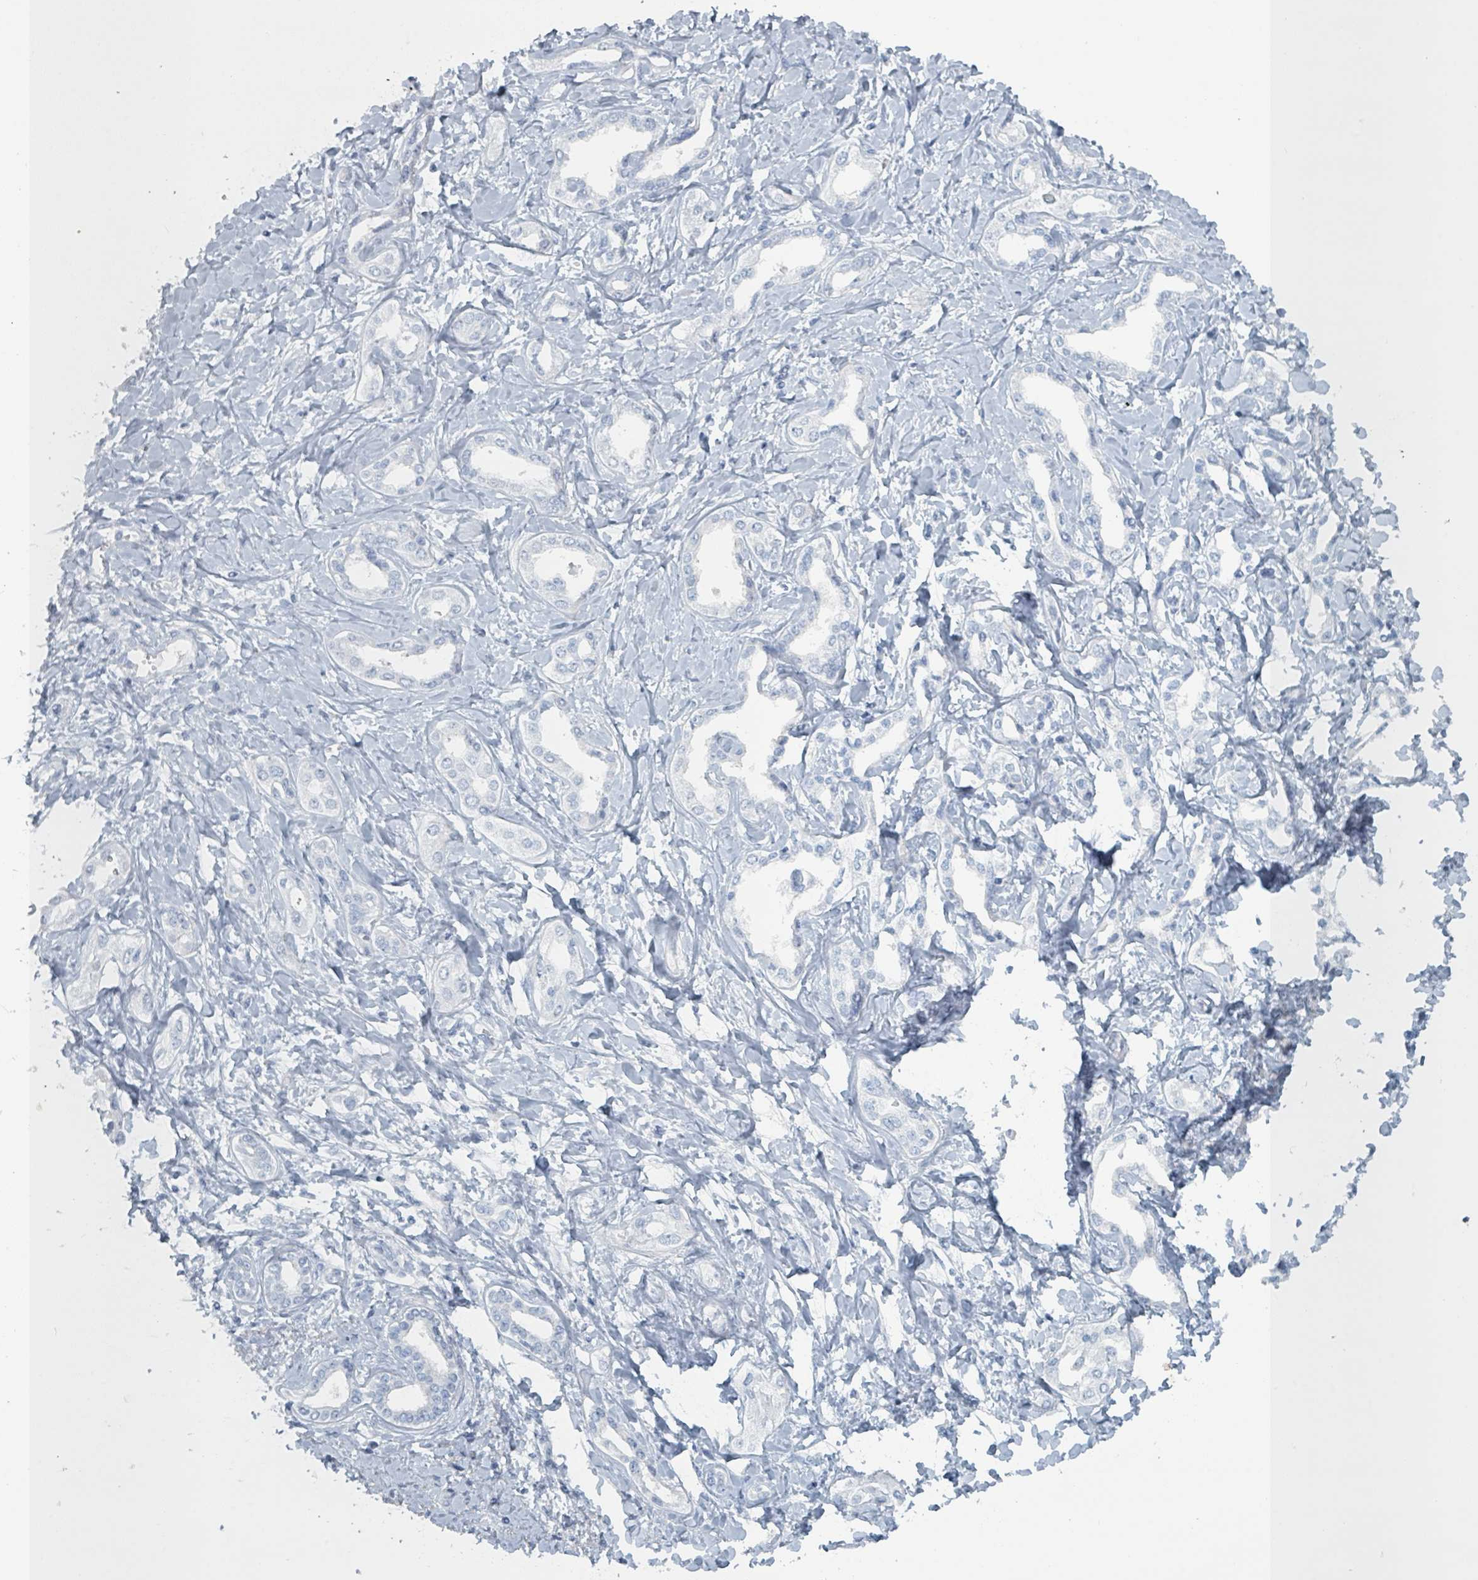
{"staining": {"intensity": "negative", "quantity": "none", "location": "none"}, "tissue": "liver cancer", "cell_type": "Tumor cells", "image_type": "cancer", "snomed": [{"axis": "morphology", "description": "Cholangiocarcinoma"}, {"axis": "topography", "description": "Liver"}], "caption": "Tumor cells show no significant staining in liver cancer (cholangiocarcinoma).", "gene": "HEATR5A", "patient": {"sex": "female", "age": 77}}